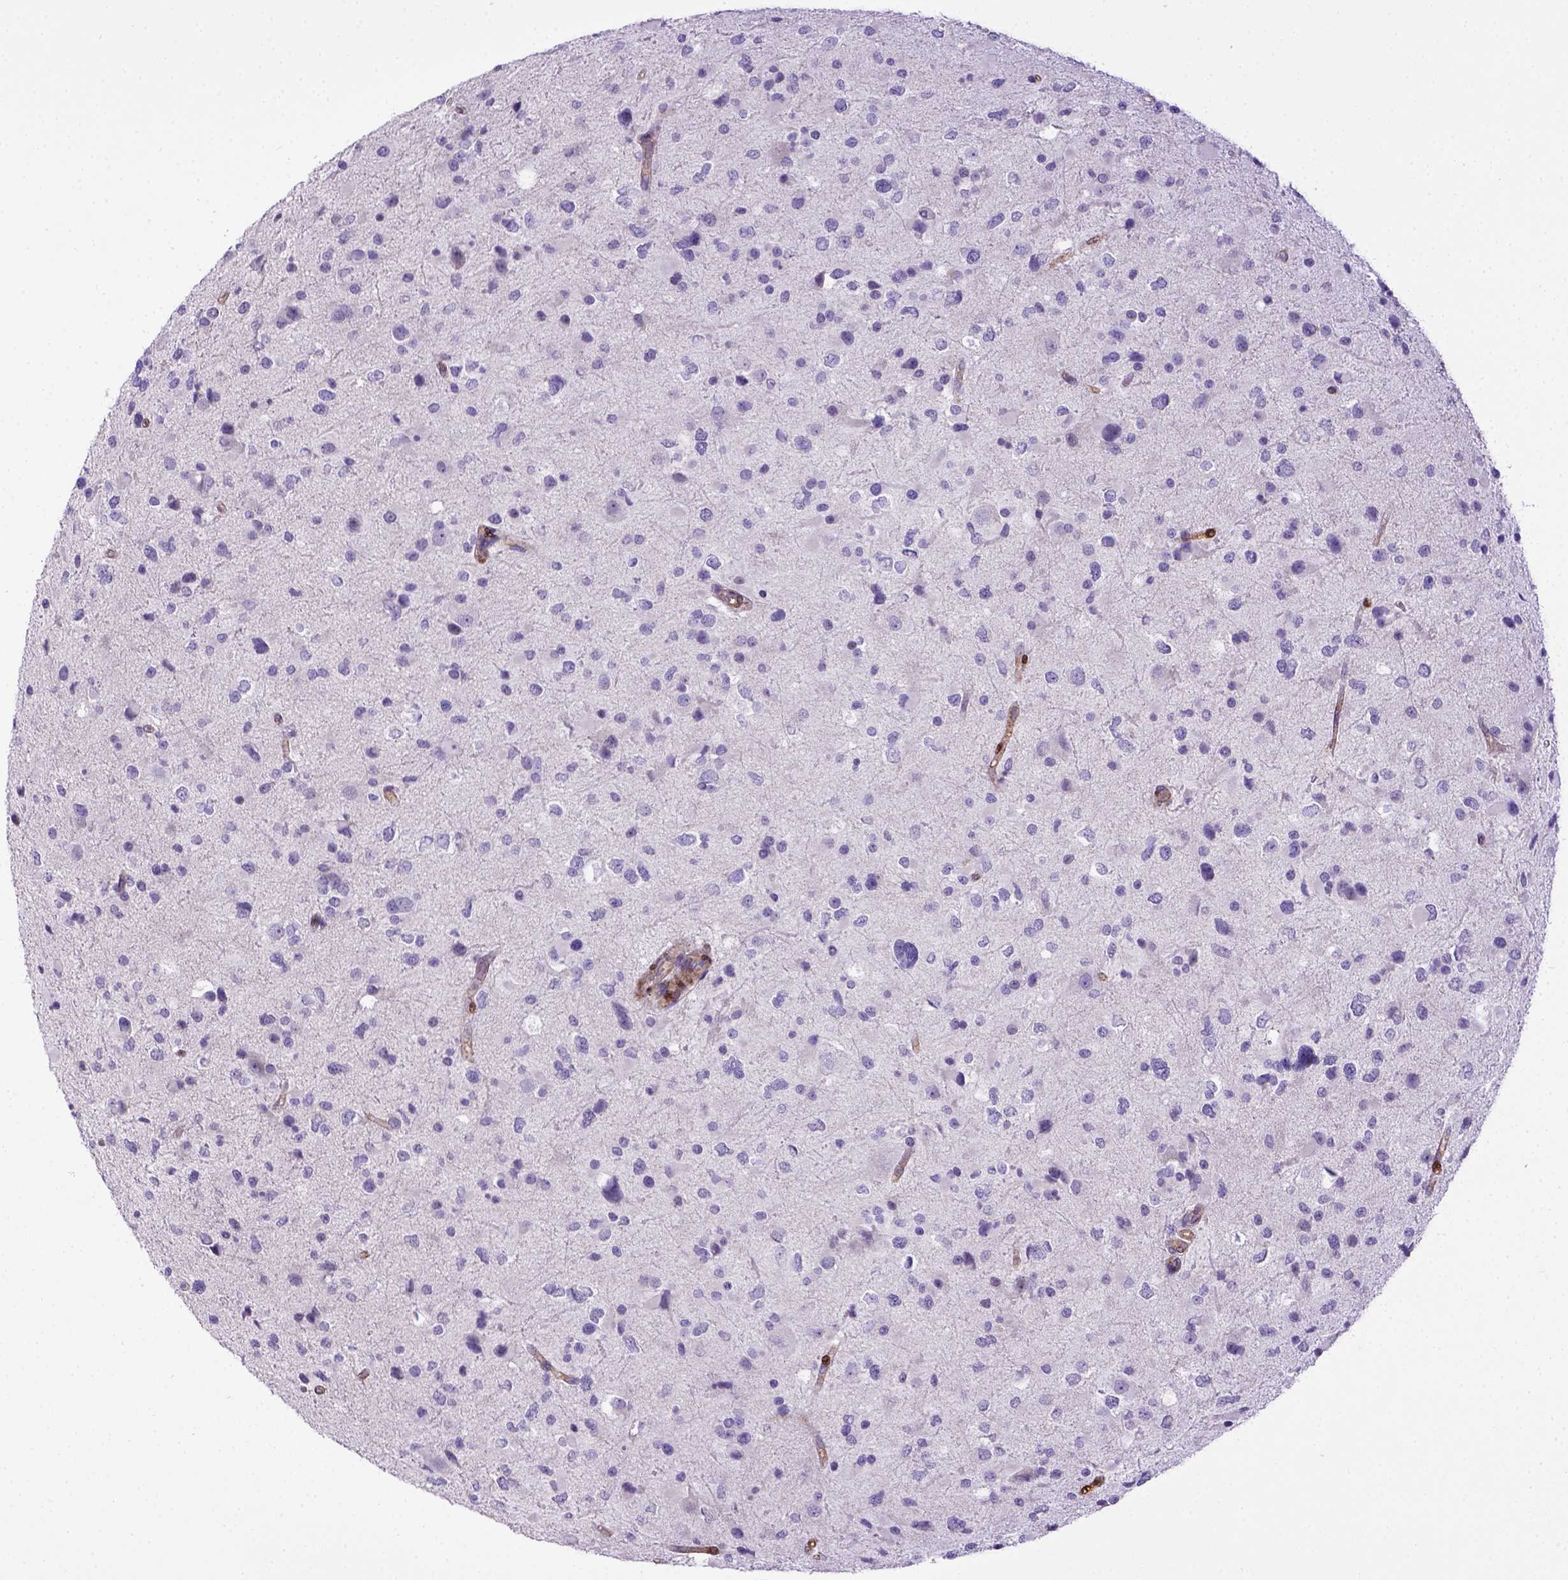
{"staining": {"intensity": "negative", "quantity": "none", "location": "none"}, "tissue": "glioma", "cell_type": "Tumor cells", "image_type": "cancer", "snomed": [{"axis": "morphology", "description": "Glioma, malignant, Low grade"}, {"axis": "topography", "description": "Brain"}], "caption": "Immunohistochemistry image of neoplastic tissue: human malignant low-grade glioma stained with DAB demonstrates no significant protein expression in tumor cells.", "gene": "BTN1A1", "patient": {"sex": "female", "age": 32}}